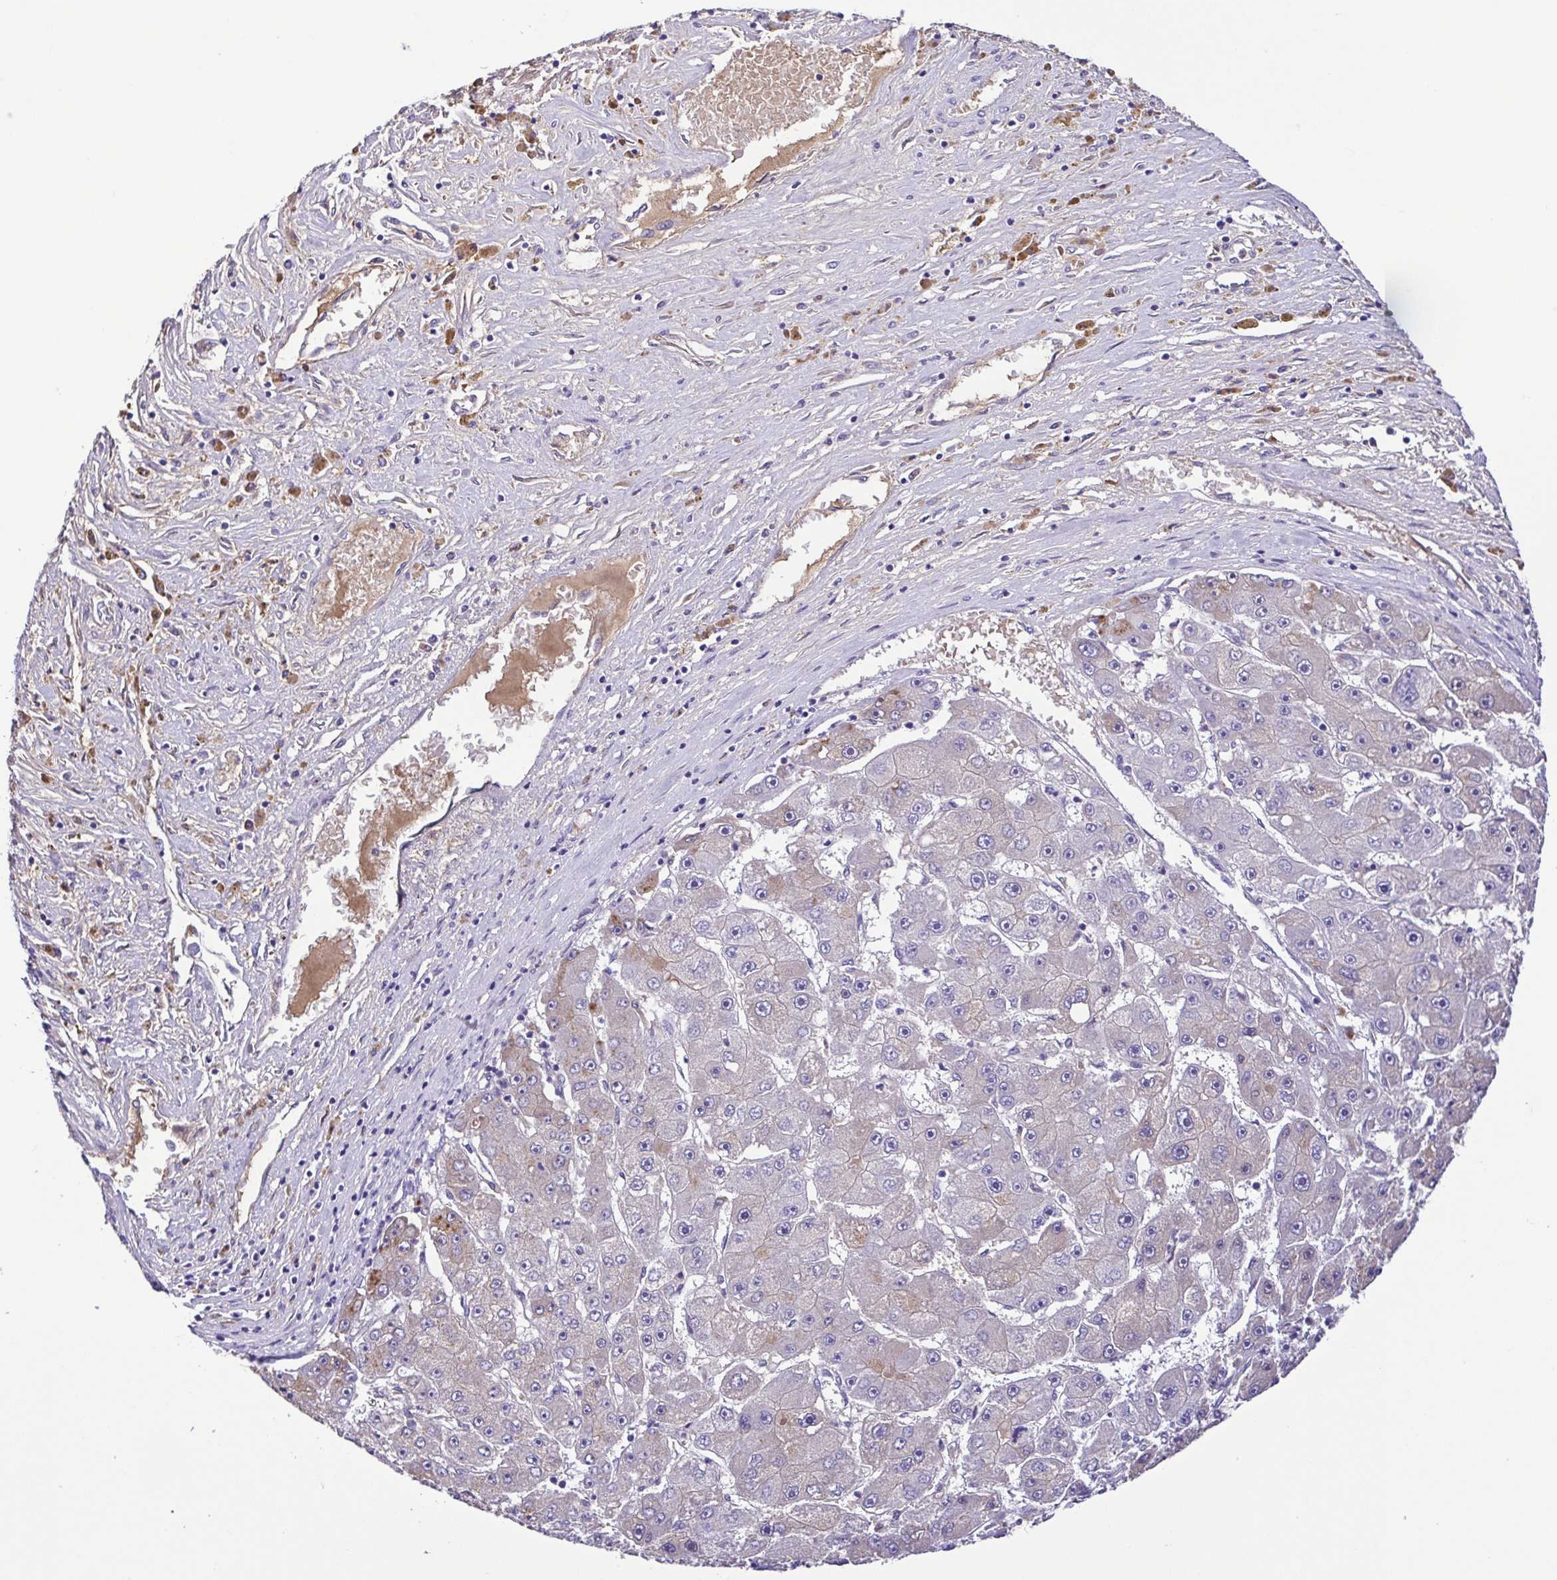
{"staining": {"intensity": "negative", "quantity": "none", "location": "none"}, "tissue": "liver cancer", "cell_type": "Tumor cells", "image_type": "cancer", "snomed": [{"axis": "morphology", "description": "Carcinoma, Hepatocellular, NOS"}, {"axis": "topography", "description": "Liver"}], "caption": "This is an IHC histopathology image of human hepatocellular carcinoma (liver). There is no staining in tumor cells.", "gene": "IGFL1", "patient": {"sex": "female", "age": 61}}